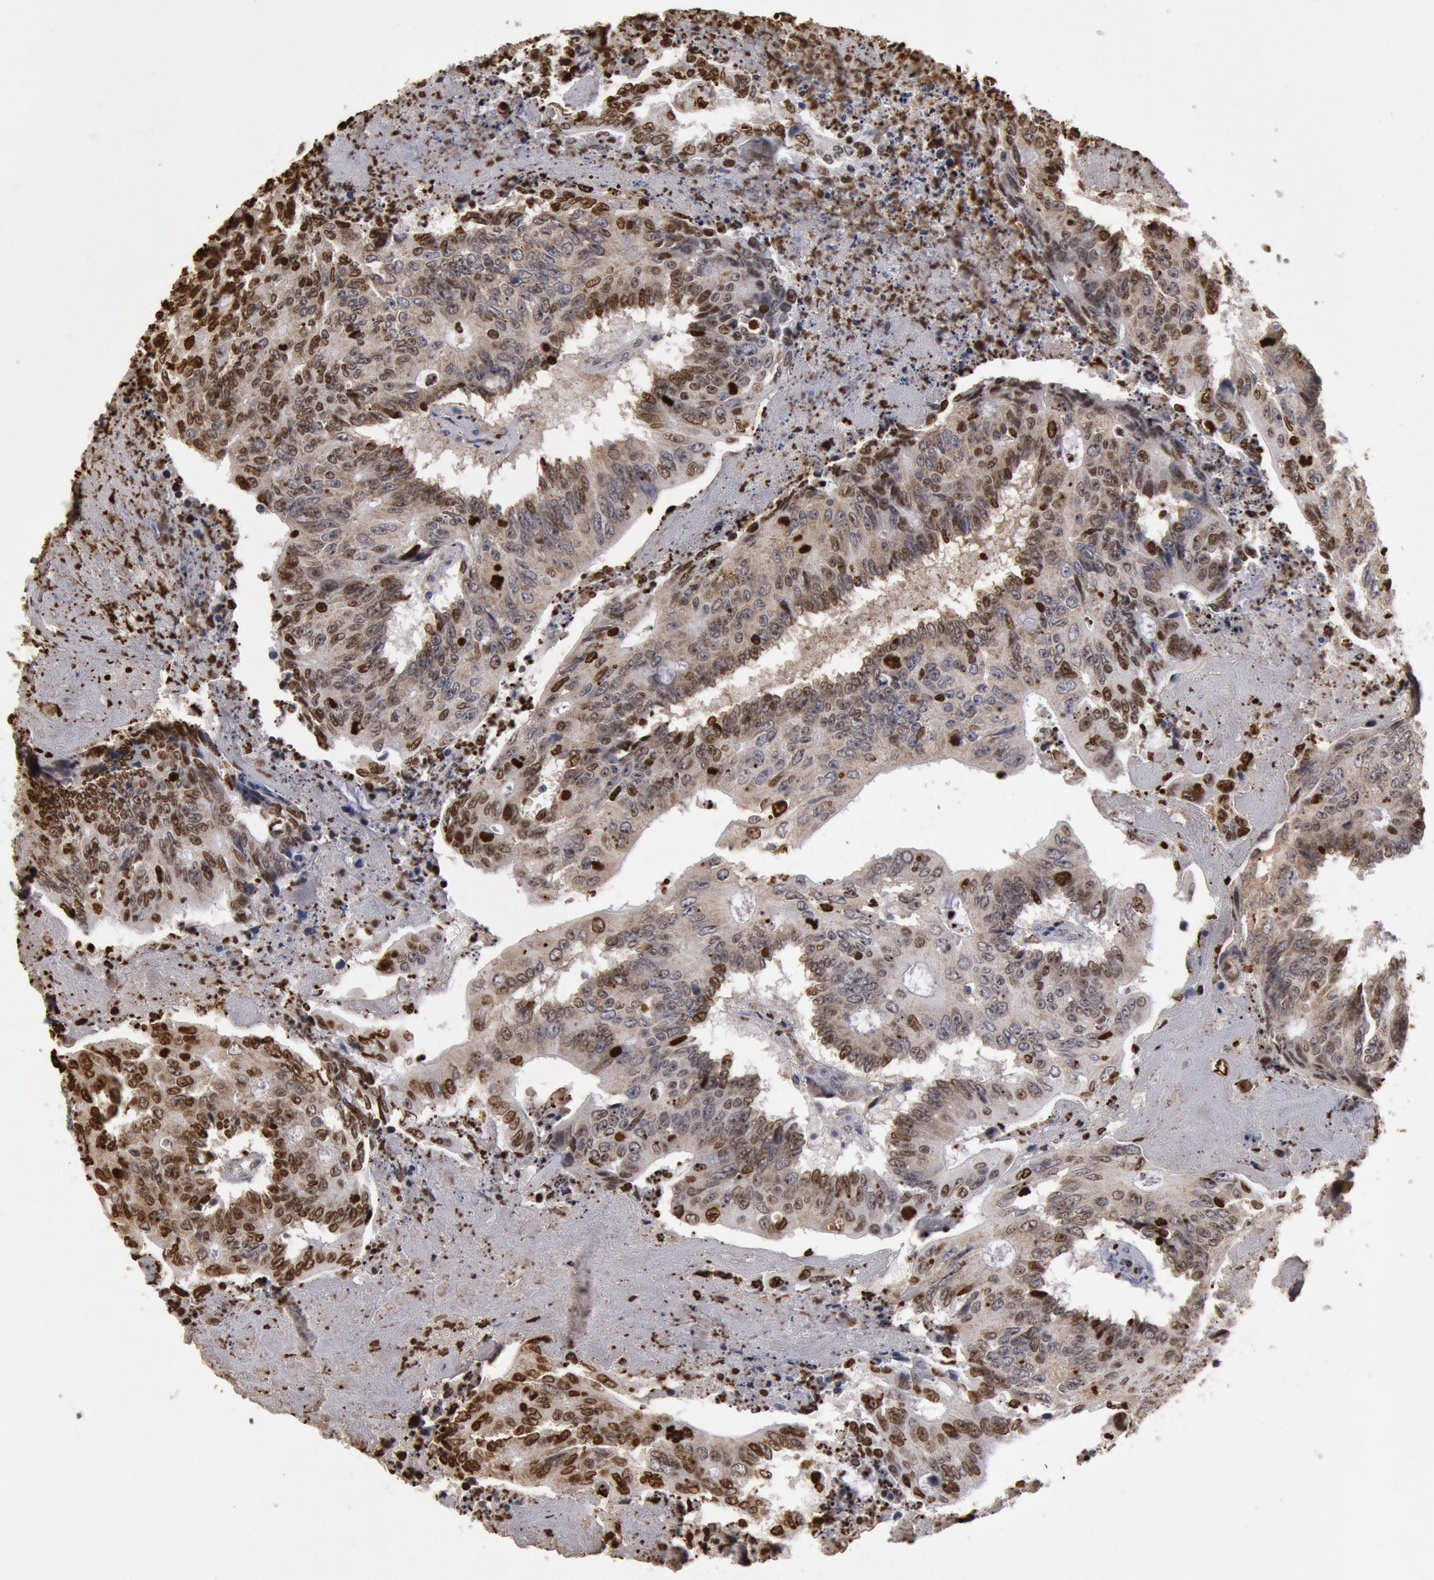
{"staining": {"intensity": "weak", "quantity": "25%-75%", "location": "cytoplasmic/membranous"}, "tissue": "colorectal cancer", "cell_type": "Tumor cells", "image_type": "cancer", "snomed": [{"axis": "morphology", "description": "Adenocarcinoma, NOS"}, {"axis": "topography", "description": "Colon"}], "caption": "Brown immunohistochemical staining in colorectal cancer displays weak cytoplasmic/membranous staining in approximately 25%-75% of tumor cells. Using DAB (3,3'-diaminobenzidine) (brown) and hematoxylin (blue) stains, captured at high magnification using brightfield microscopy.", "gene": "FOXA2", "patient": {"sex": "male", "age": 65}}